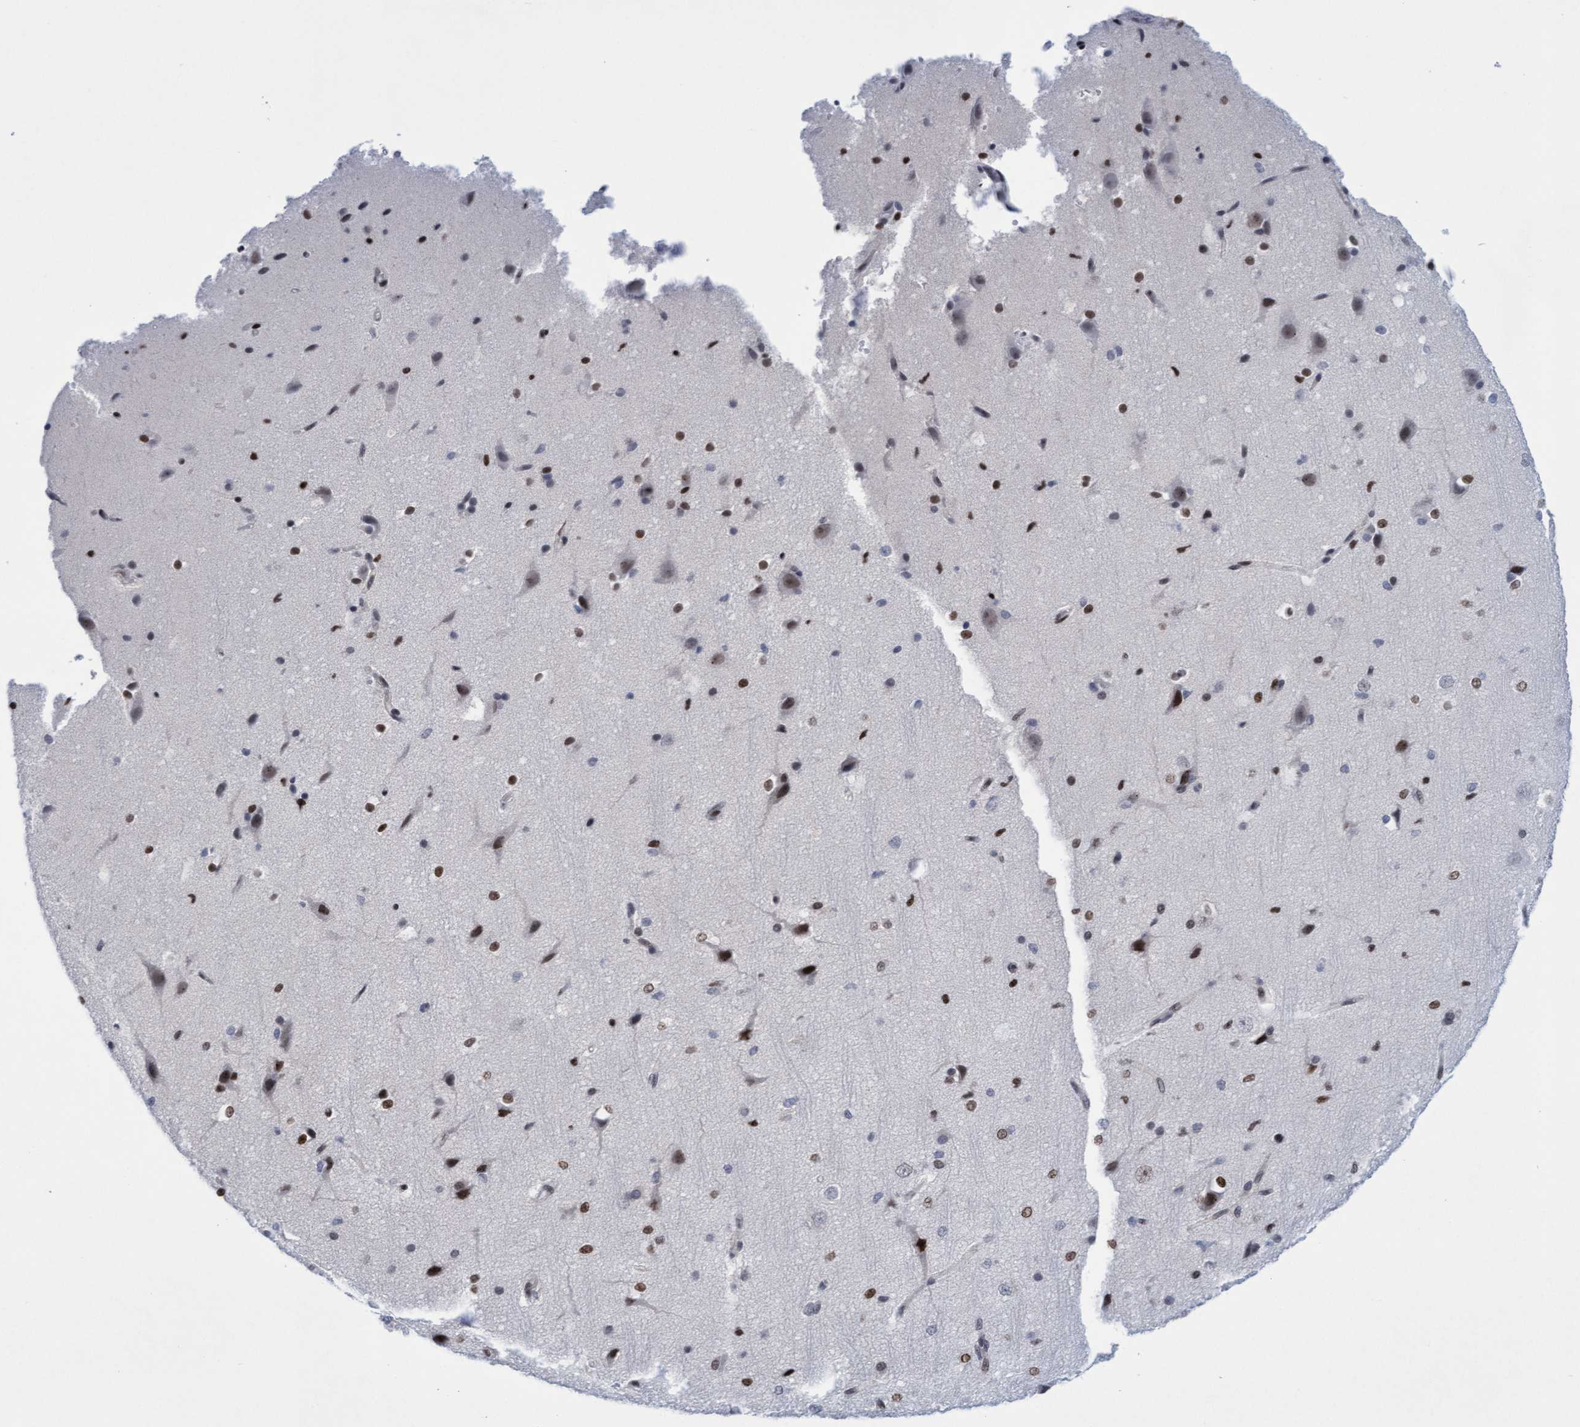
{"staining": {"intensity": "weak", "quantity": "25%-75%", "location": "nuclear"}, "tissue": "cerebral cortex", "cell_type": "Endothelial cells", "image_type": "normal", "snomed": [{"axis": "morphology", "description": "Normal tissue, NOS"}, {"axis": "morphology", "description": "Developmental malformation"}, {"axis": "topography", "description": "Cerebral cortex"}], "caption": "Immunohistochemistry of benign cerebral cortex shows low levels of weak nuclear positivity in about 25%-75% of endothelial cells.", "gene": "GLRX2", "patient": {"sex": "female", "age": 30}}